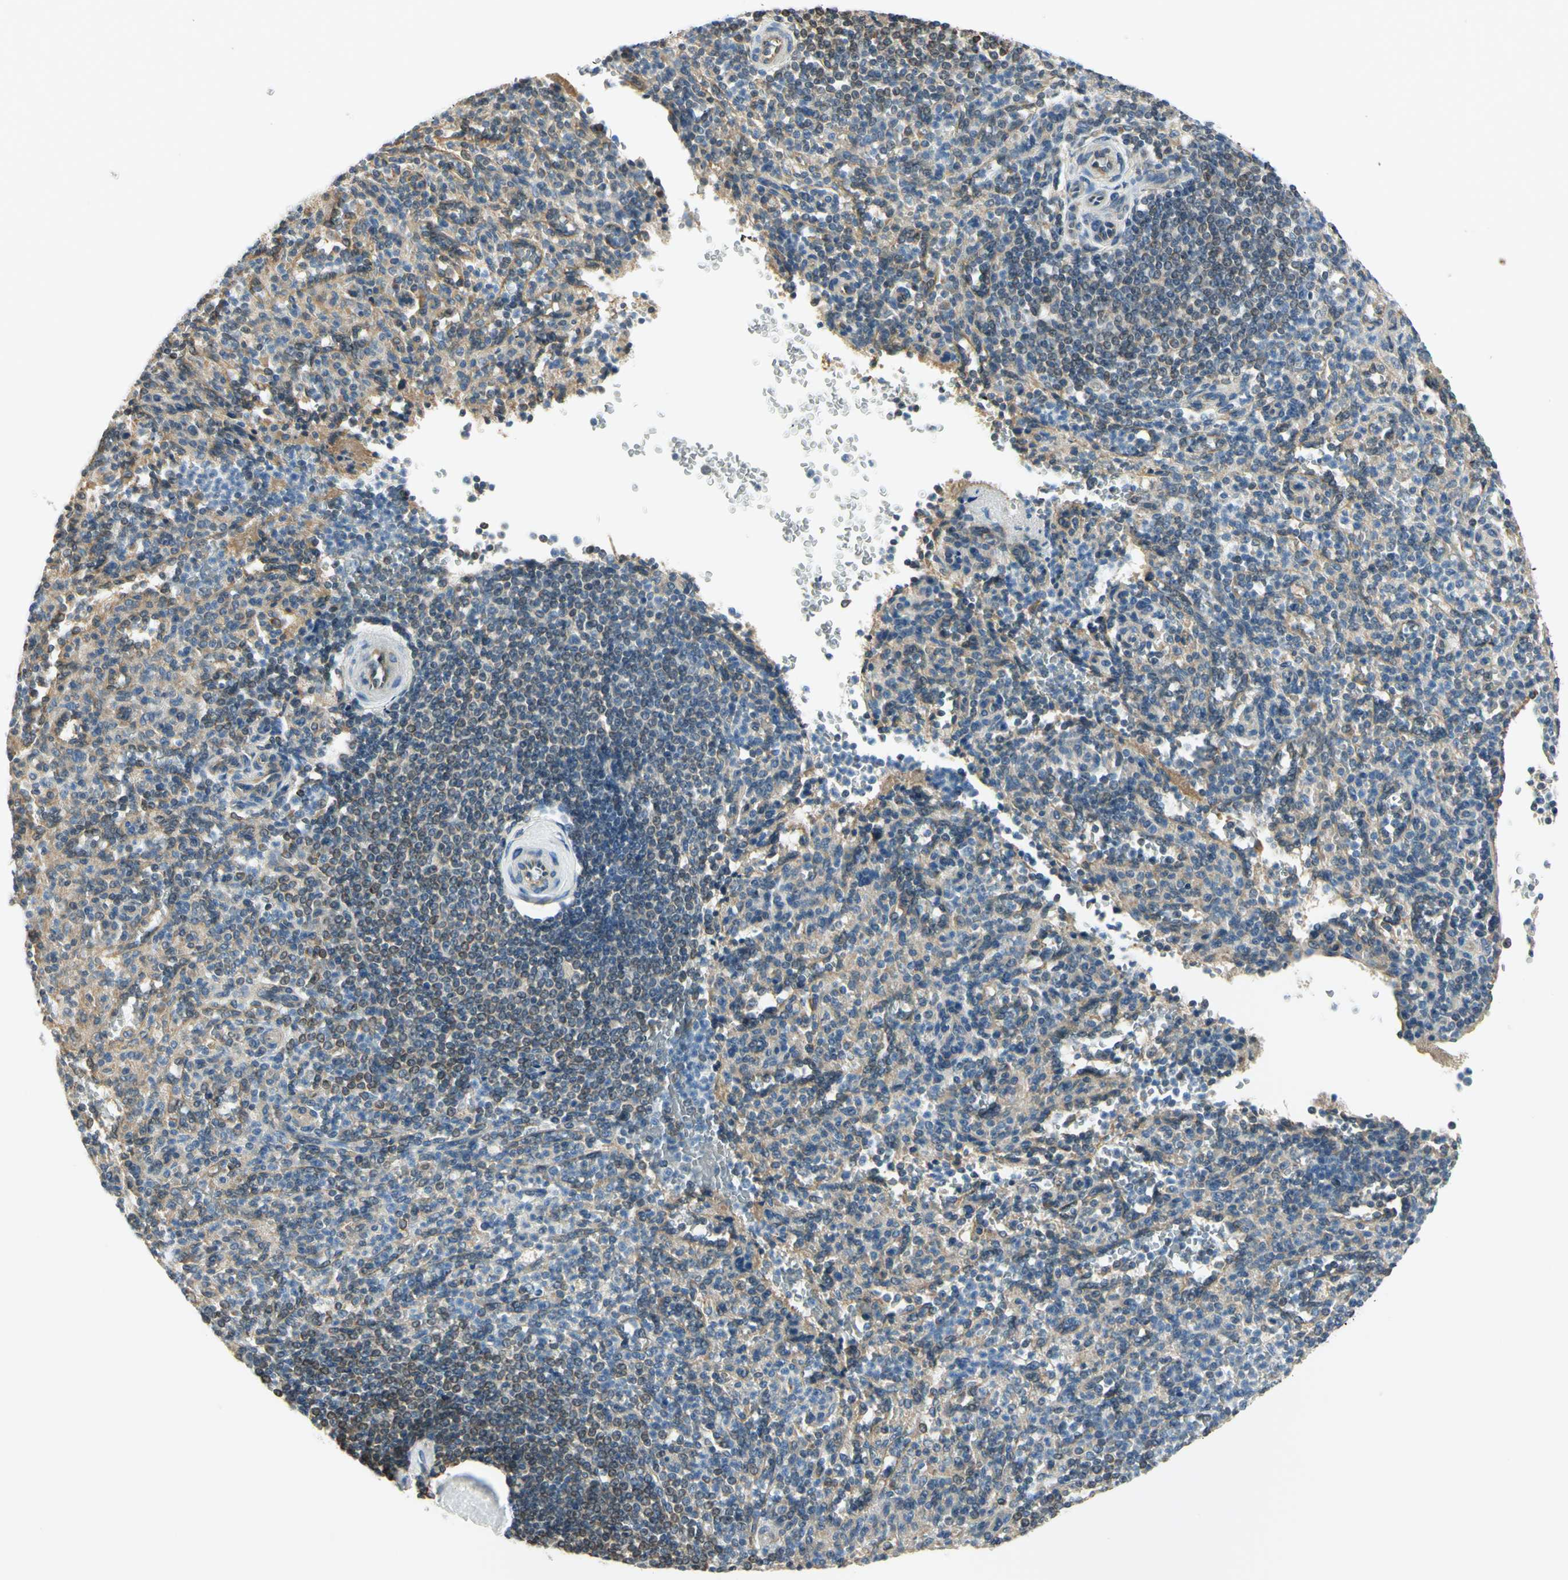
{"staining": {"intensity": "weak", "quantity": "<25%", "location": "cytoplasmic/membranous"}, "tissue": "spleen", "cell_type": "Cells in red pulp", "image_type": "normal", "snomed": [{"axis": "morphology", "description": "Normal tissue, NOS"}, {"axis": "topography", "description": "Spleen"}], "caption": "Protein analysis of benign spleen demonstrates no significant positivity in cells in red pulp. The staining is performed using DAB brown chromogen with nuclei counter-stained in using hematoxylin.", "gene": "IGDCC4", "patient": {"sex": "female", "age": 74}}